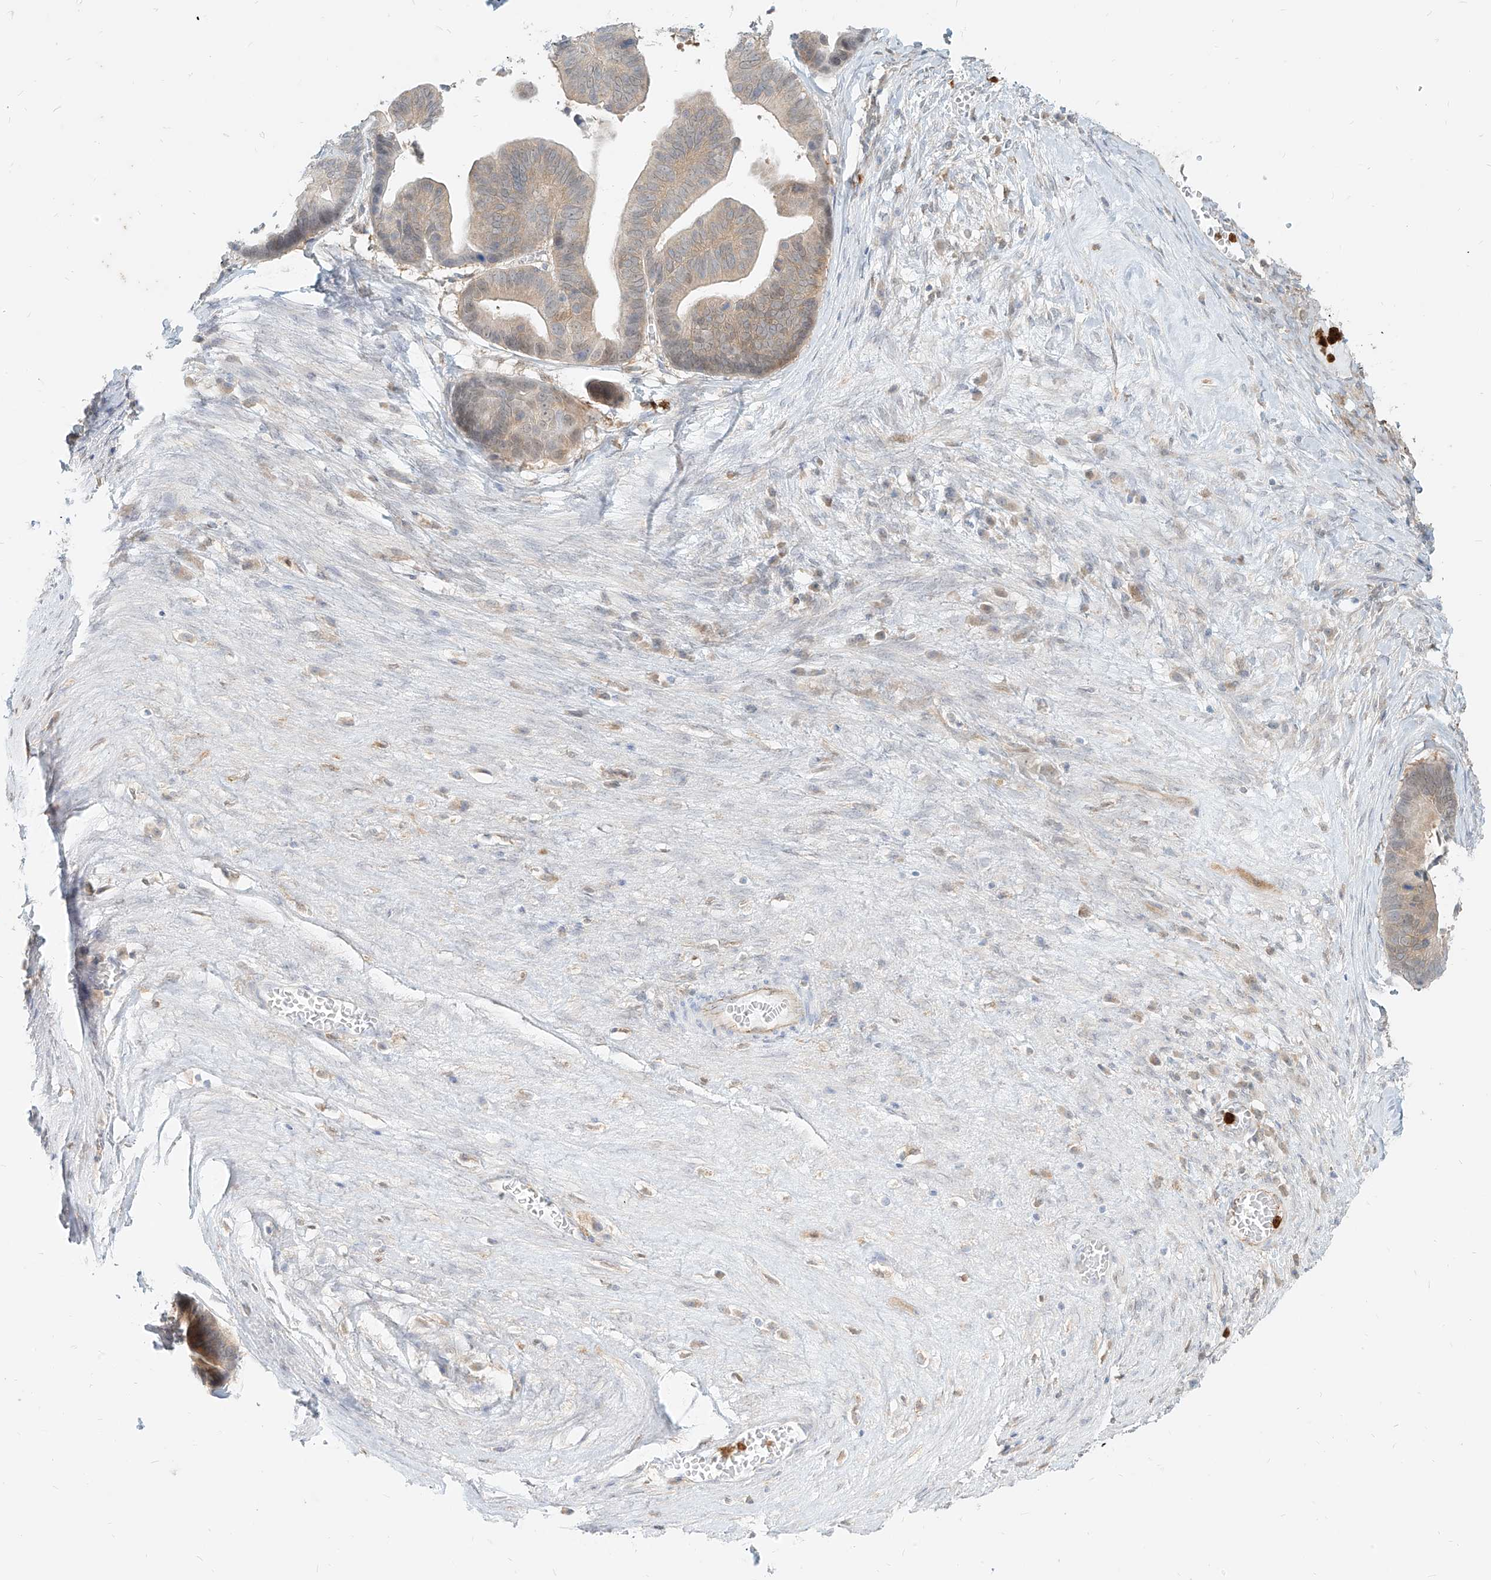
{"staining": {"intensity": "weak", "quantity": "<25%", "location": "cytoplasmic/membranous"}, "tissue": "ovarian cancer", "cell_type": "Tumor cells", "image_type": "cancer", "snomed": [{"axis": "morphology", "description": "Cystadenocarcinoma, serous, NOS"}, {"axis": "topography", "description": "Ovary"}], "caption": "Tumor cells show no significant staining in ovarian cancer (serous cystadenocarcinoma).", "gene": "PGD", "patient": {"sex": "female", "age": 56}}